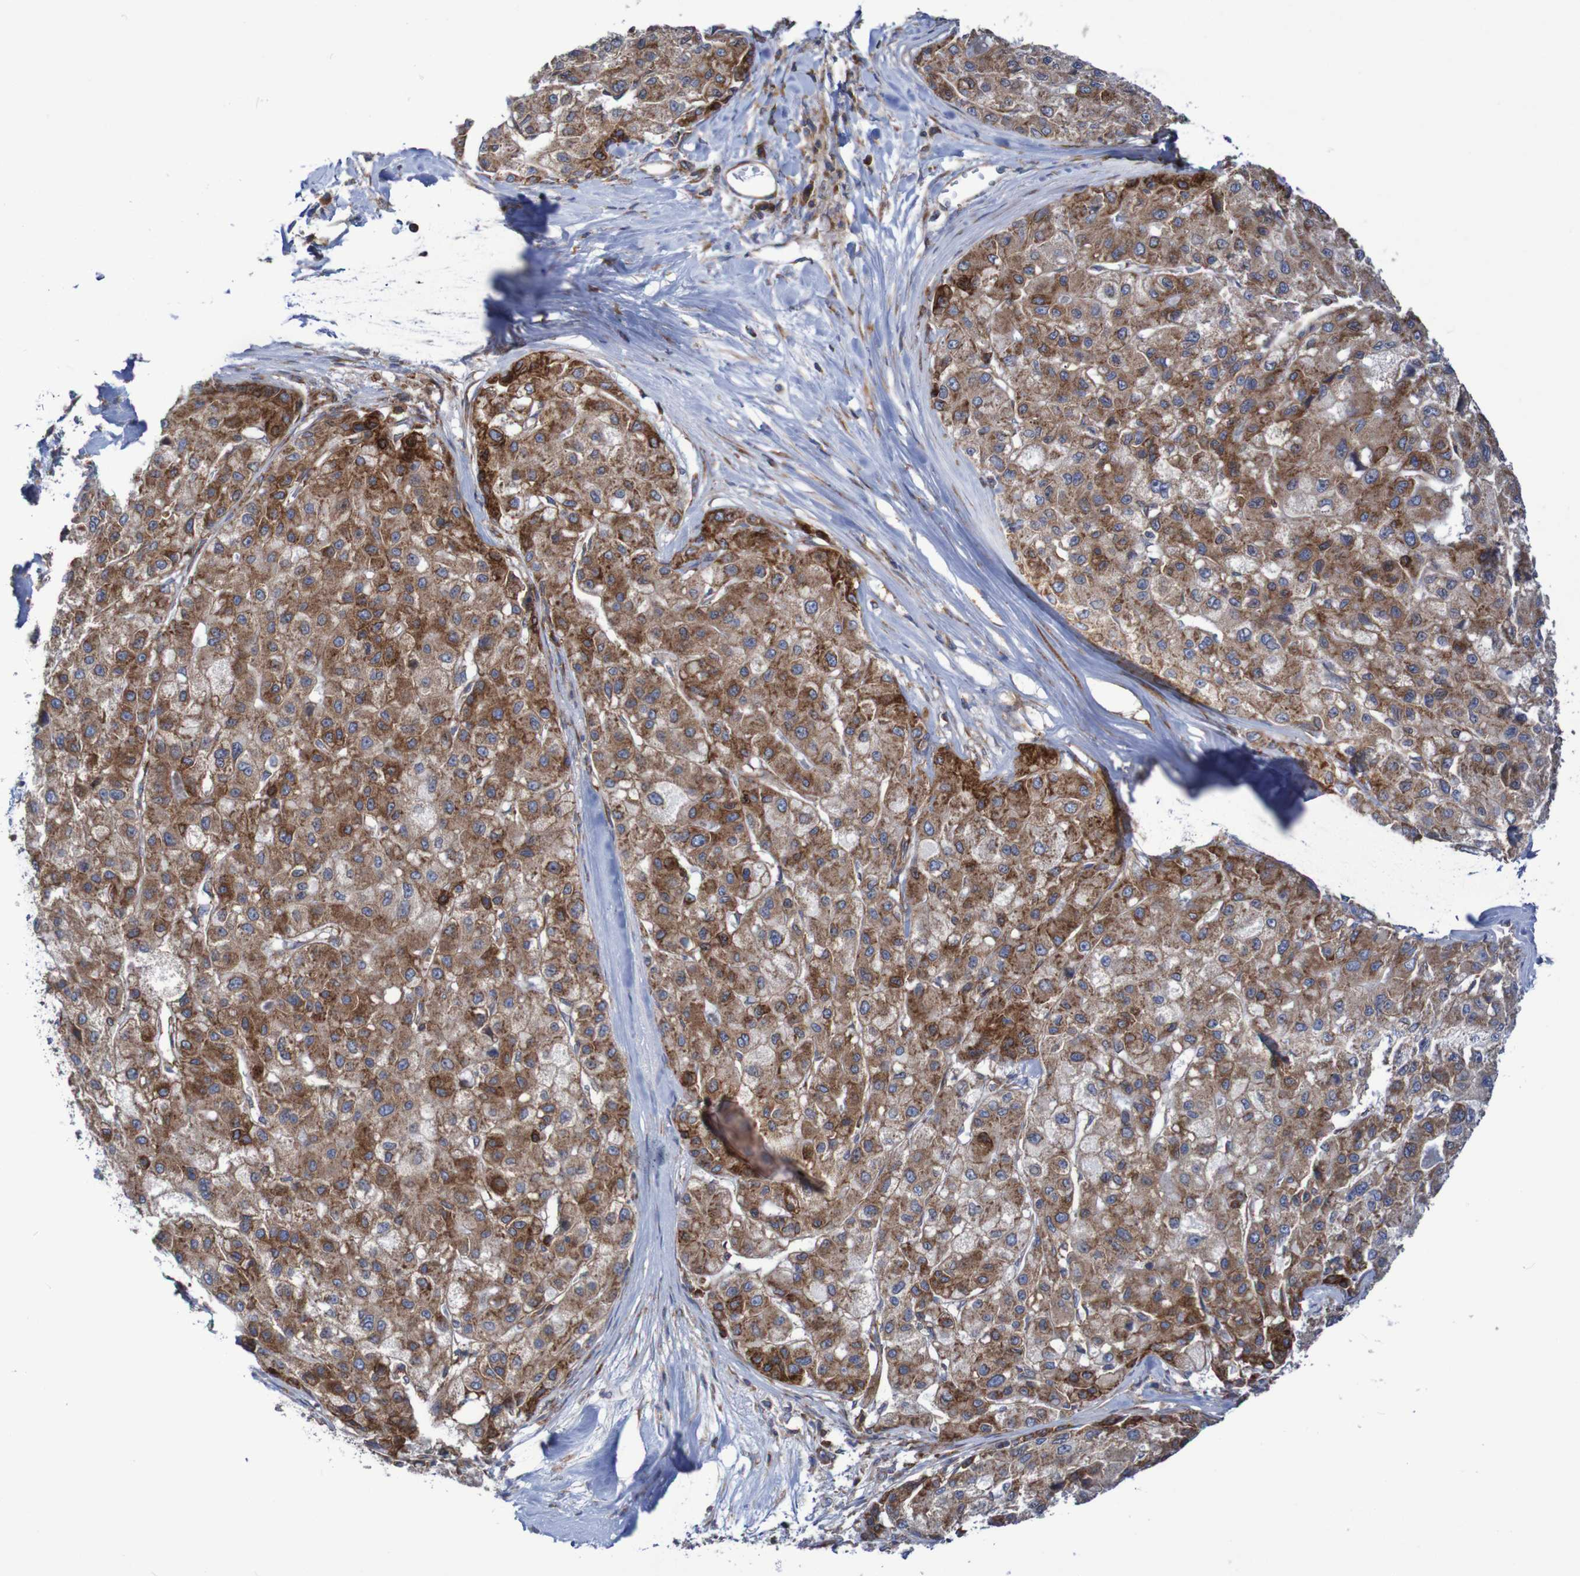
{"staining": {"intensity": "moderate", "quantity": ">75%", "location": "cytoplasmic/membranous"}, "tissue": "liver cancer", "cell_type": "Tumor cells", "image_type": "cancer", "snomed": [{"axis": "morphology", "description": "Carcinoma, Hepatocellular, NOS"}, {"axis": "topography", "description": "Liver"}], "caption": "A photomicrograph showing moderate cytoplasmic/membranous expression in about >75% of tumor cells in liver hepatocellular carcinoma, as visualized by brown immunohistochemical staining.", "gene": "FXR2", "patient": {"sex": "male", "age": 80}}